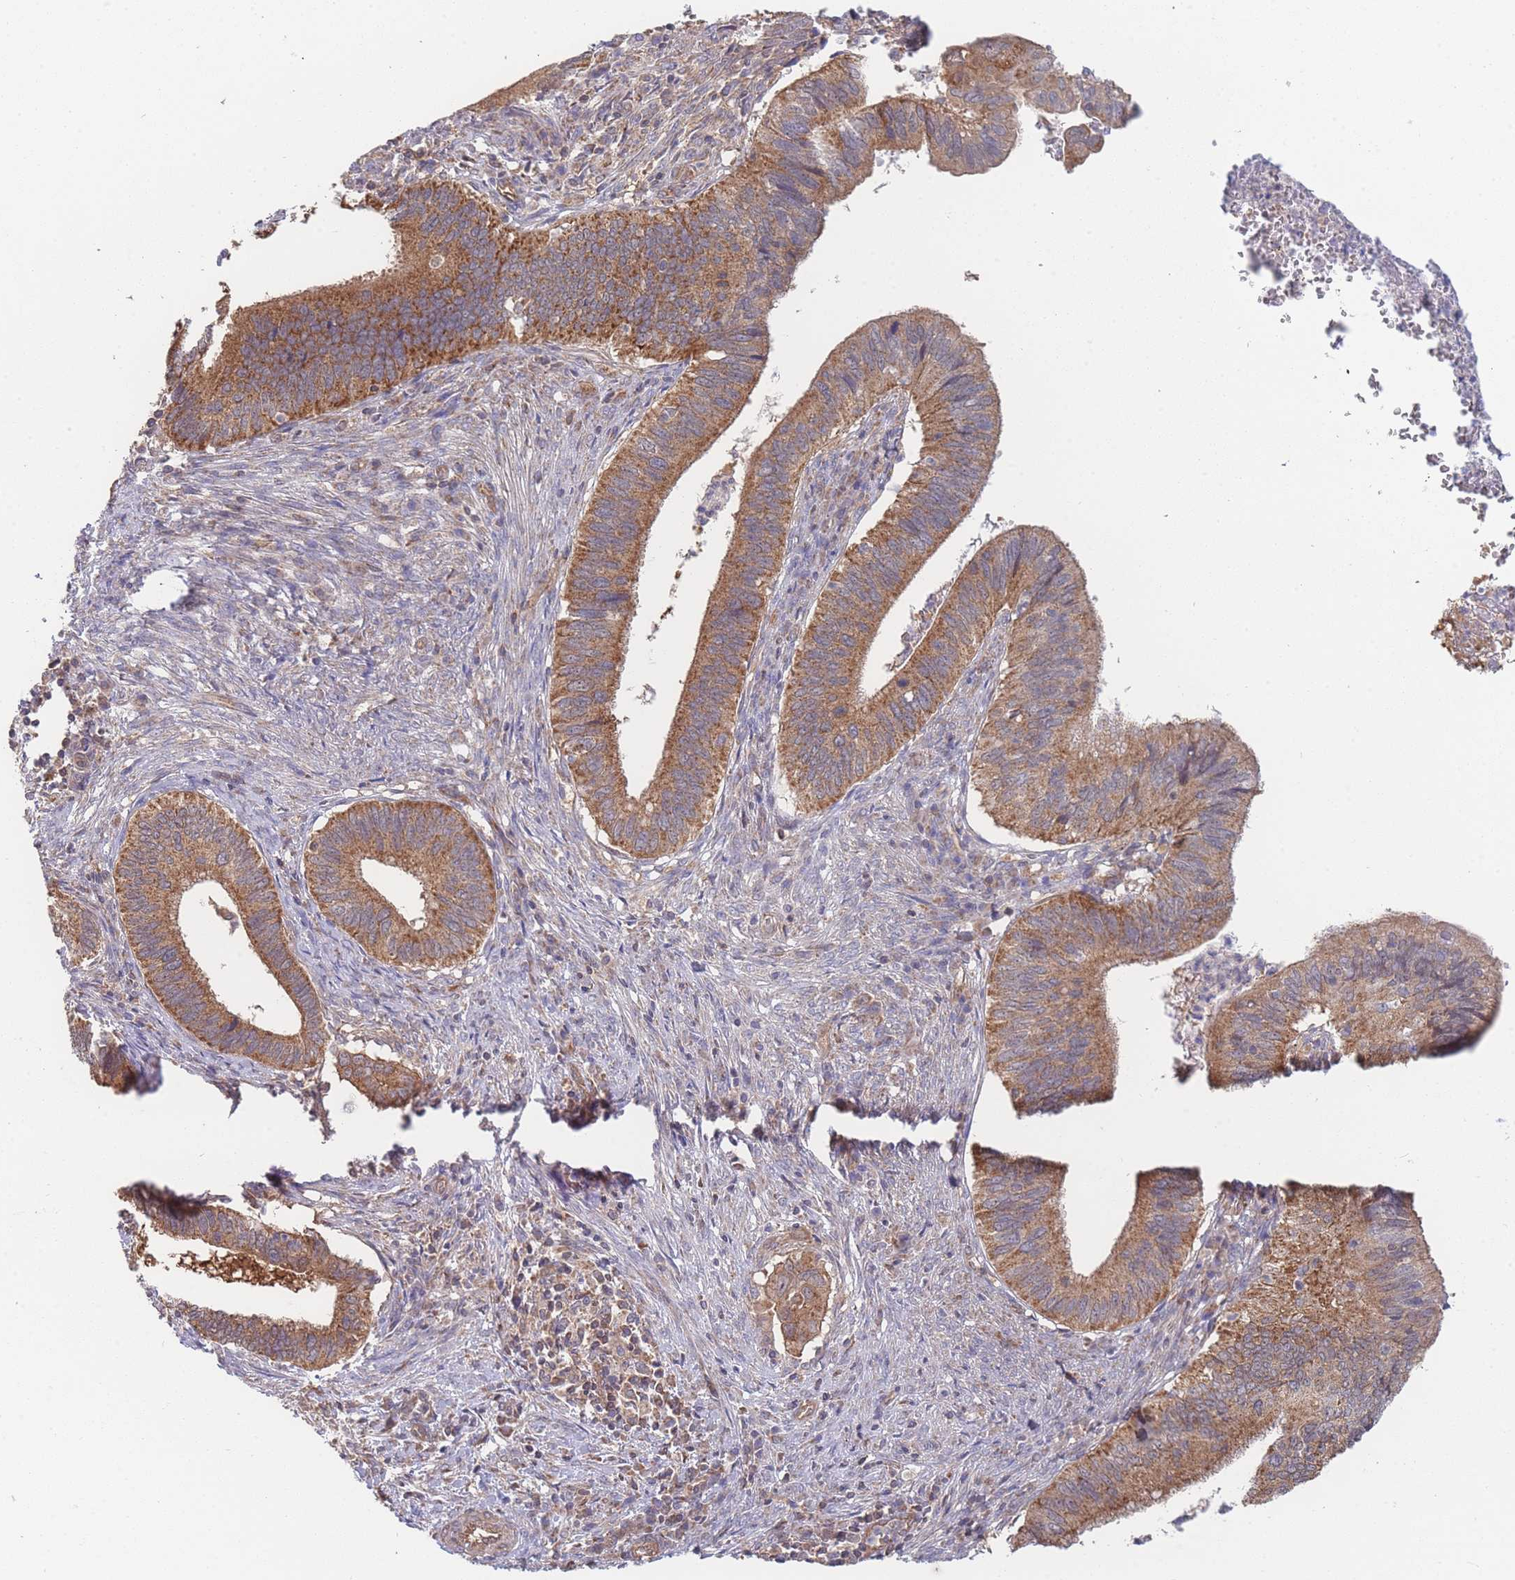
{"staining": {"intensity": "strong", "quantity": ">75%", "location": "cytoplasmic/membranous"}, "tissue": "cervical cancer", "cell_type": "Tumor cells", "image_type": "cancer", "snomed": [{"axis": "morphology", "description": "Adenocarcinoma, NOS"}, {"axis": "topography", "description": "Cervix"}], "caption": "Cervical cancer (adenocarcinoma) stained for a protein (brown) displays strong cytoplasmic/membranous positive expression in about >75% of tumor cells.", "gene": "MRPS18B", "patient": {"sex": "female", "age": 42}}